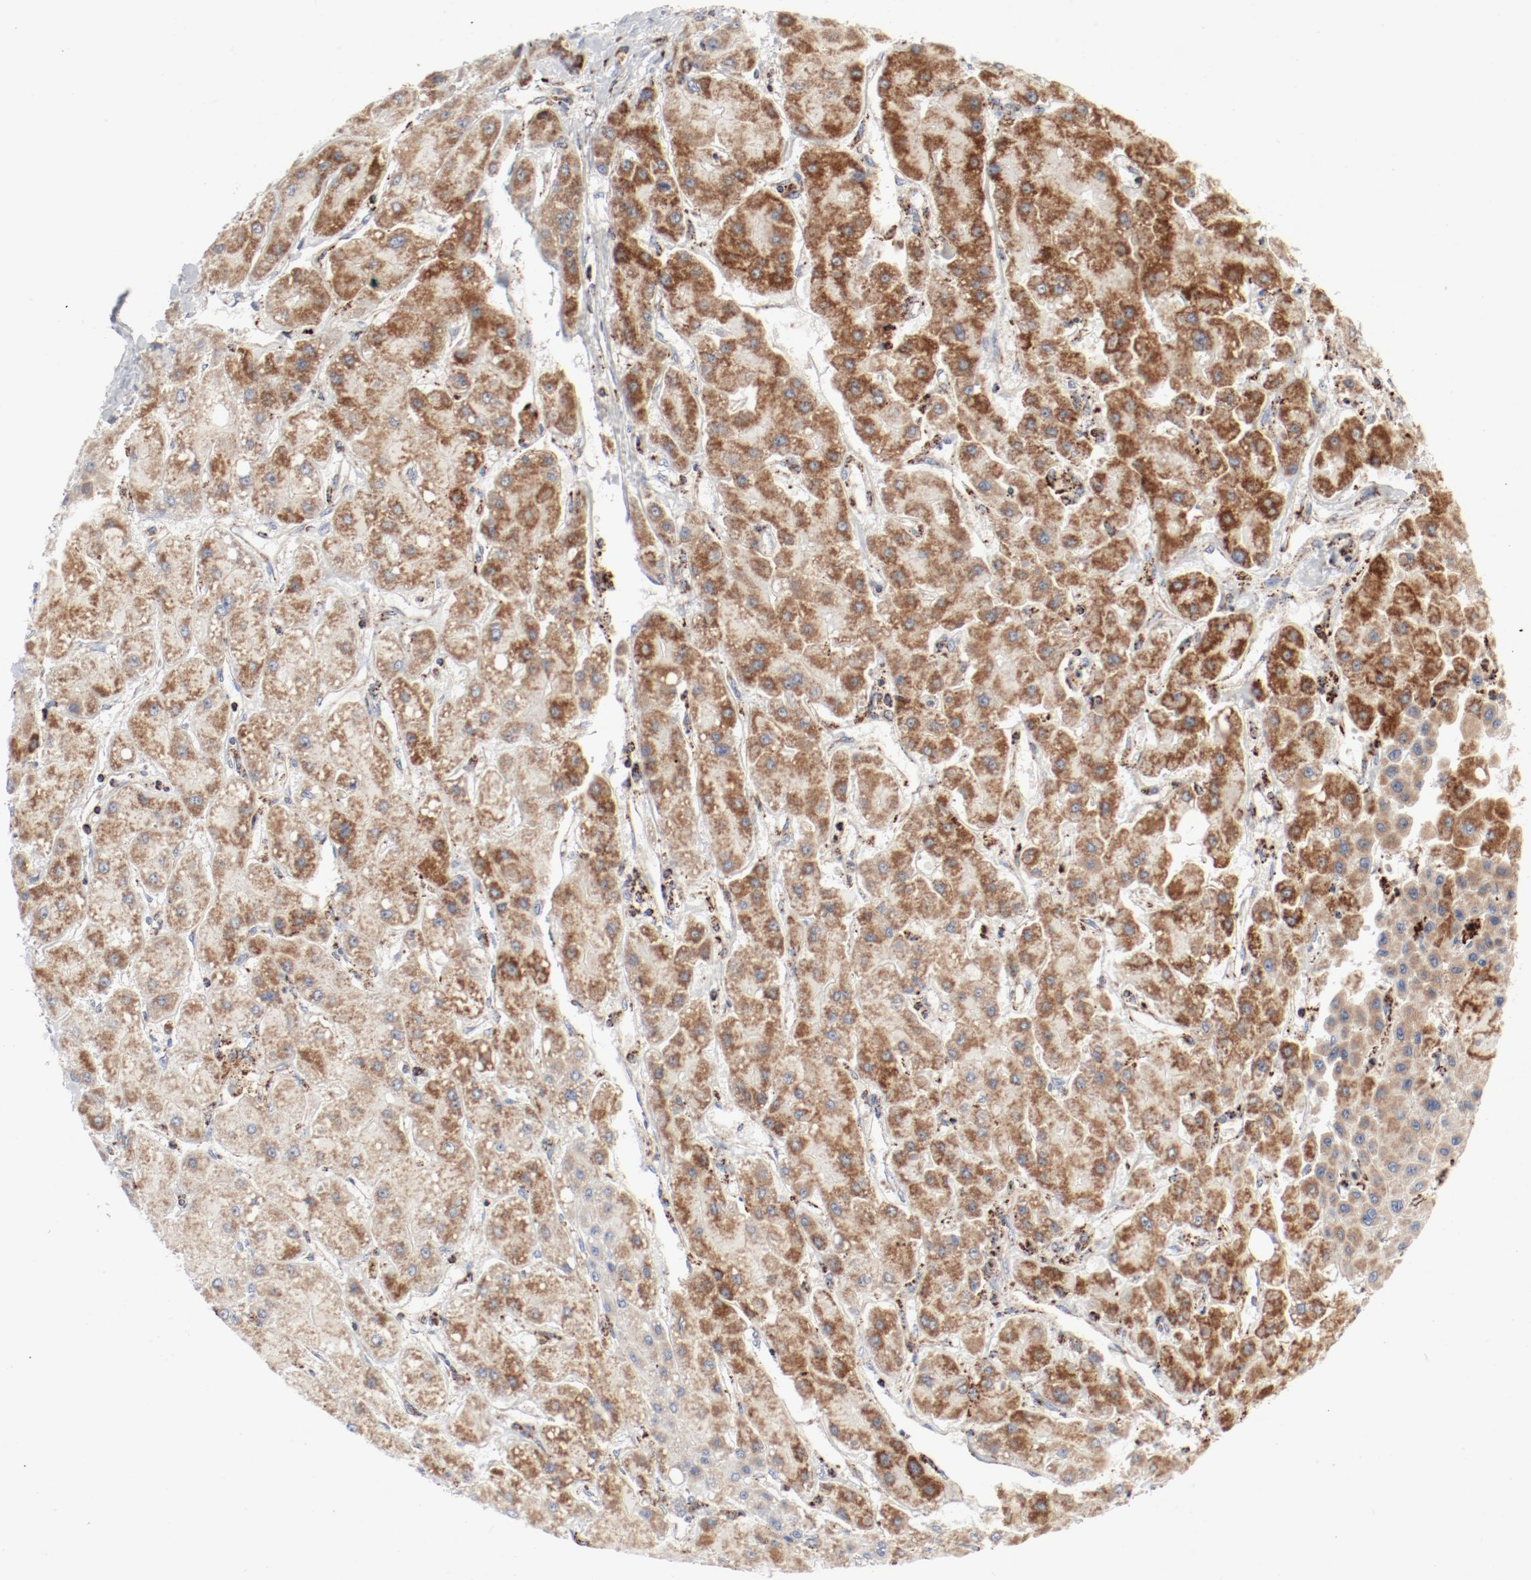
{"staining": {"intensity": "moderate", "quantity": ">75%", "location": "cytoplasmic/membranous"}, "tissue": "liver cancer", "cell_type": "Tumor cells", "image_type": "cancer", "snomed": [{"axis": "morphology", "description": "Carcinoma, Hepatocellular, NOS"}, {"axis": "topography", "description": "Liver"}], "caption": "Hepatocellular carcinoma (liver) stained with immunohistochemistry (IHC) reveals moderate cytoplasmic/membranous staining in approximately >75% of tumor cells.", "gene": "SETD3", "patient": {"sex": "female", "age": 52}}